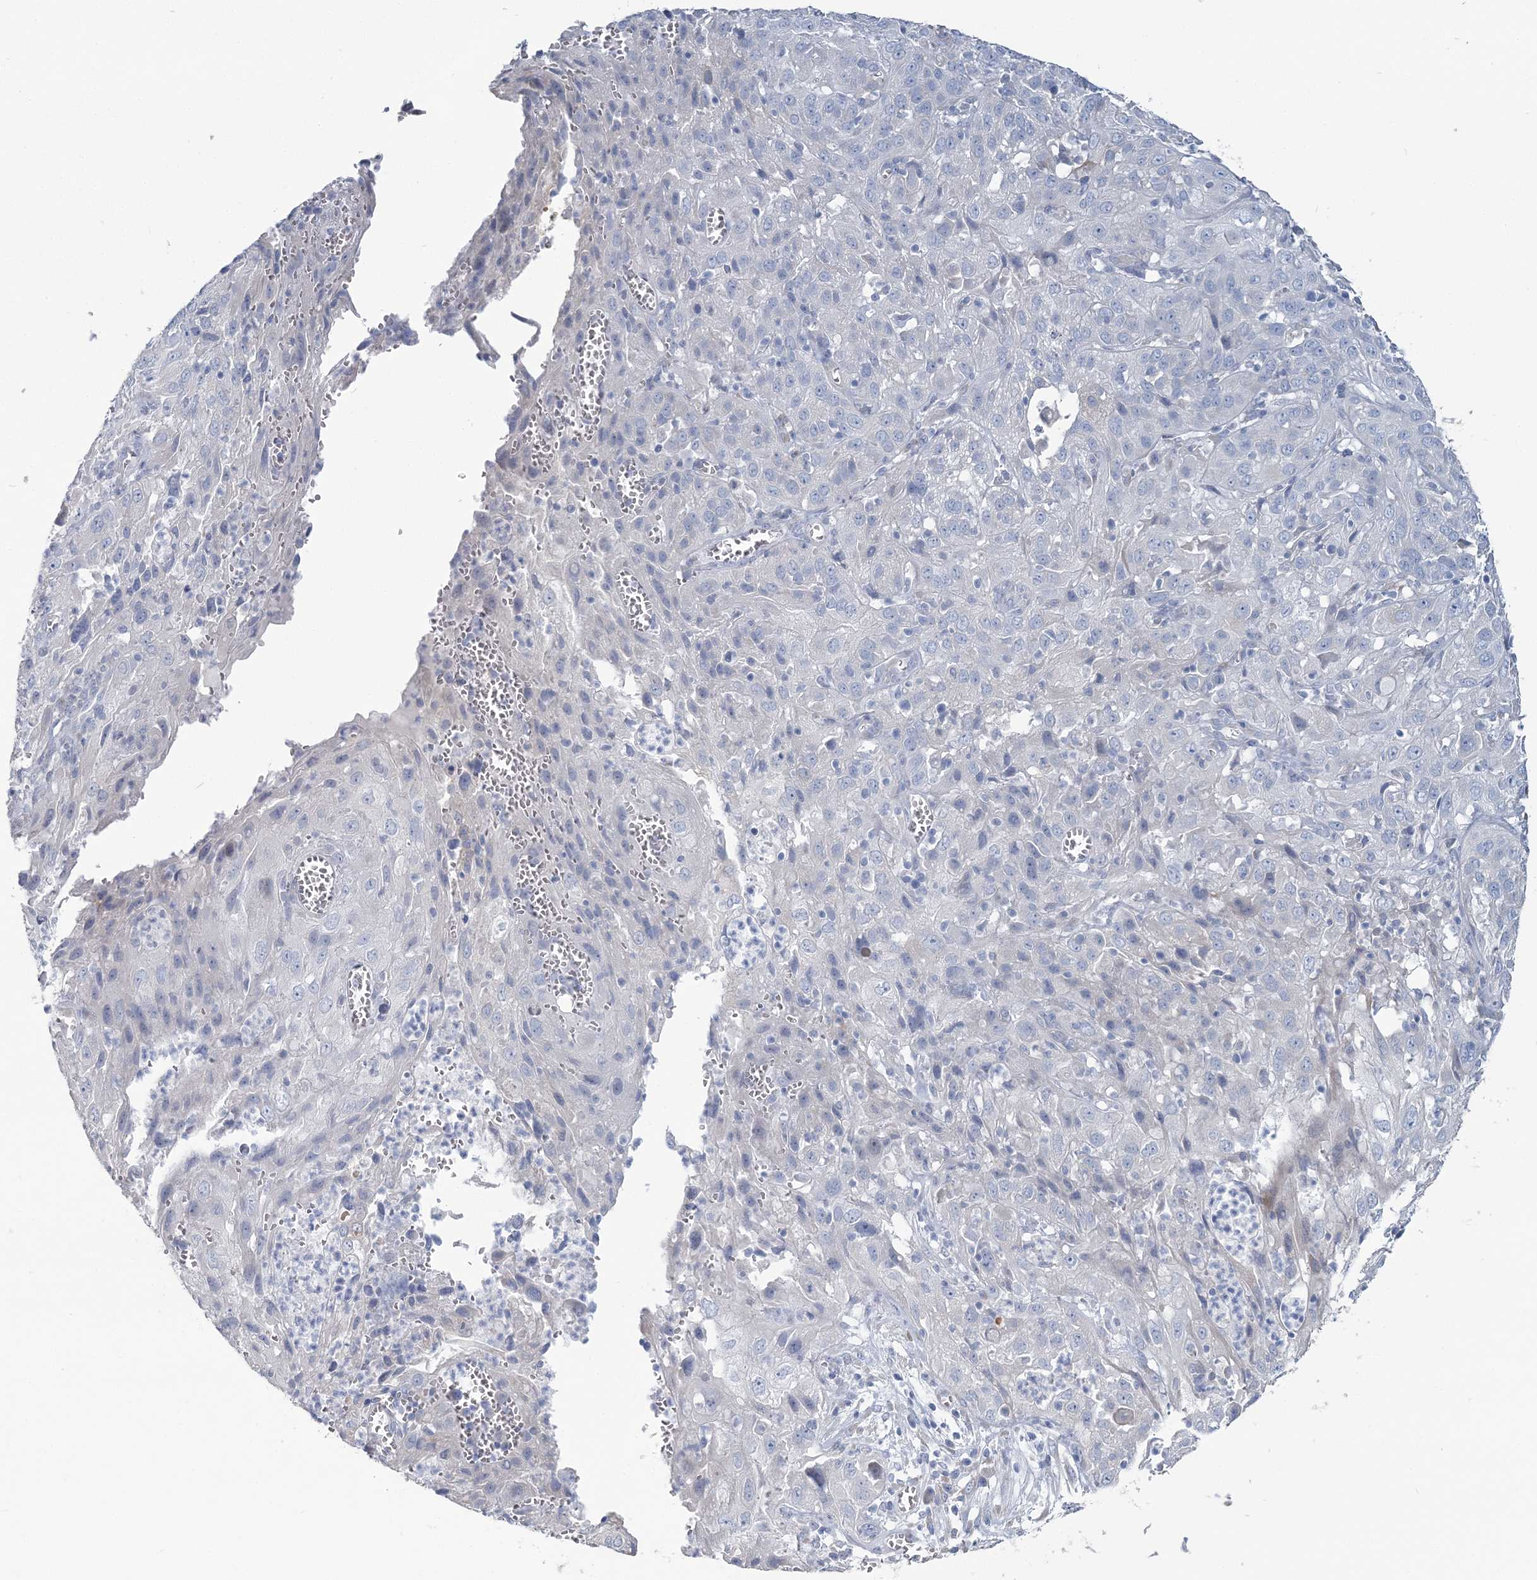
{"staining": {"intensity": "negative", "quantity": "none", "location": "none"}, "tissue": "cervical cancer", "cell_type": "Tumor cells", "image_type": "cancer", "snomed": [{"axis": "morphology", "description": "Squamous cell carcinoma, NOS"}, {"axis": "topography", "description": "Cervix"}], "caption": "Tumor cells show no significant staining in cervical cancer.", "gene": "CMBL", "patient": {"sex": "female", "age": 32}}